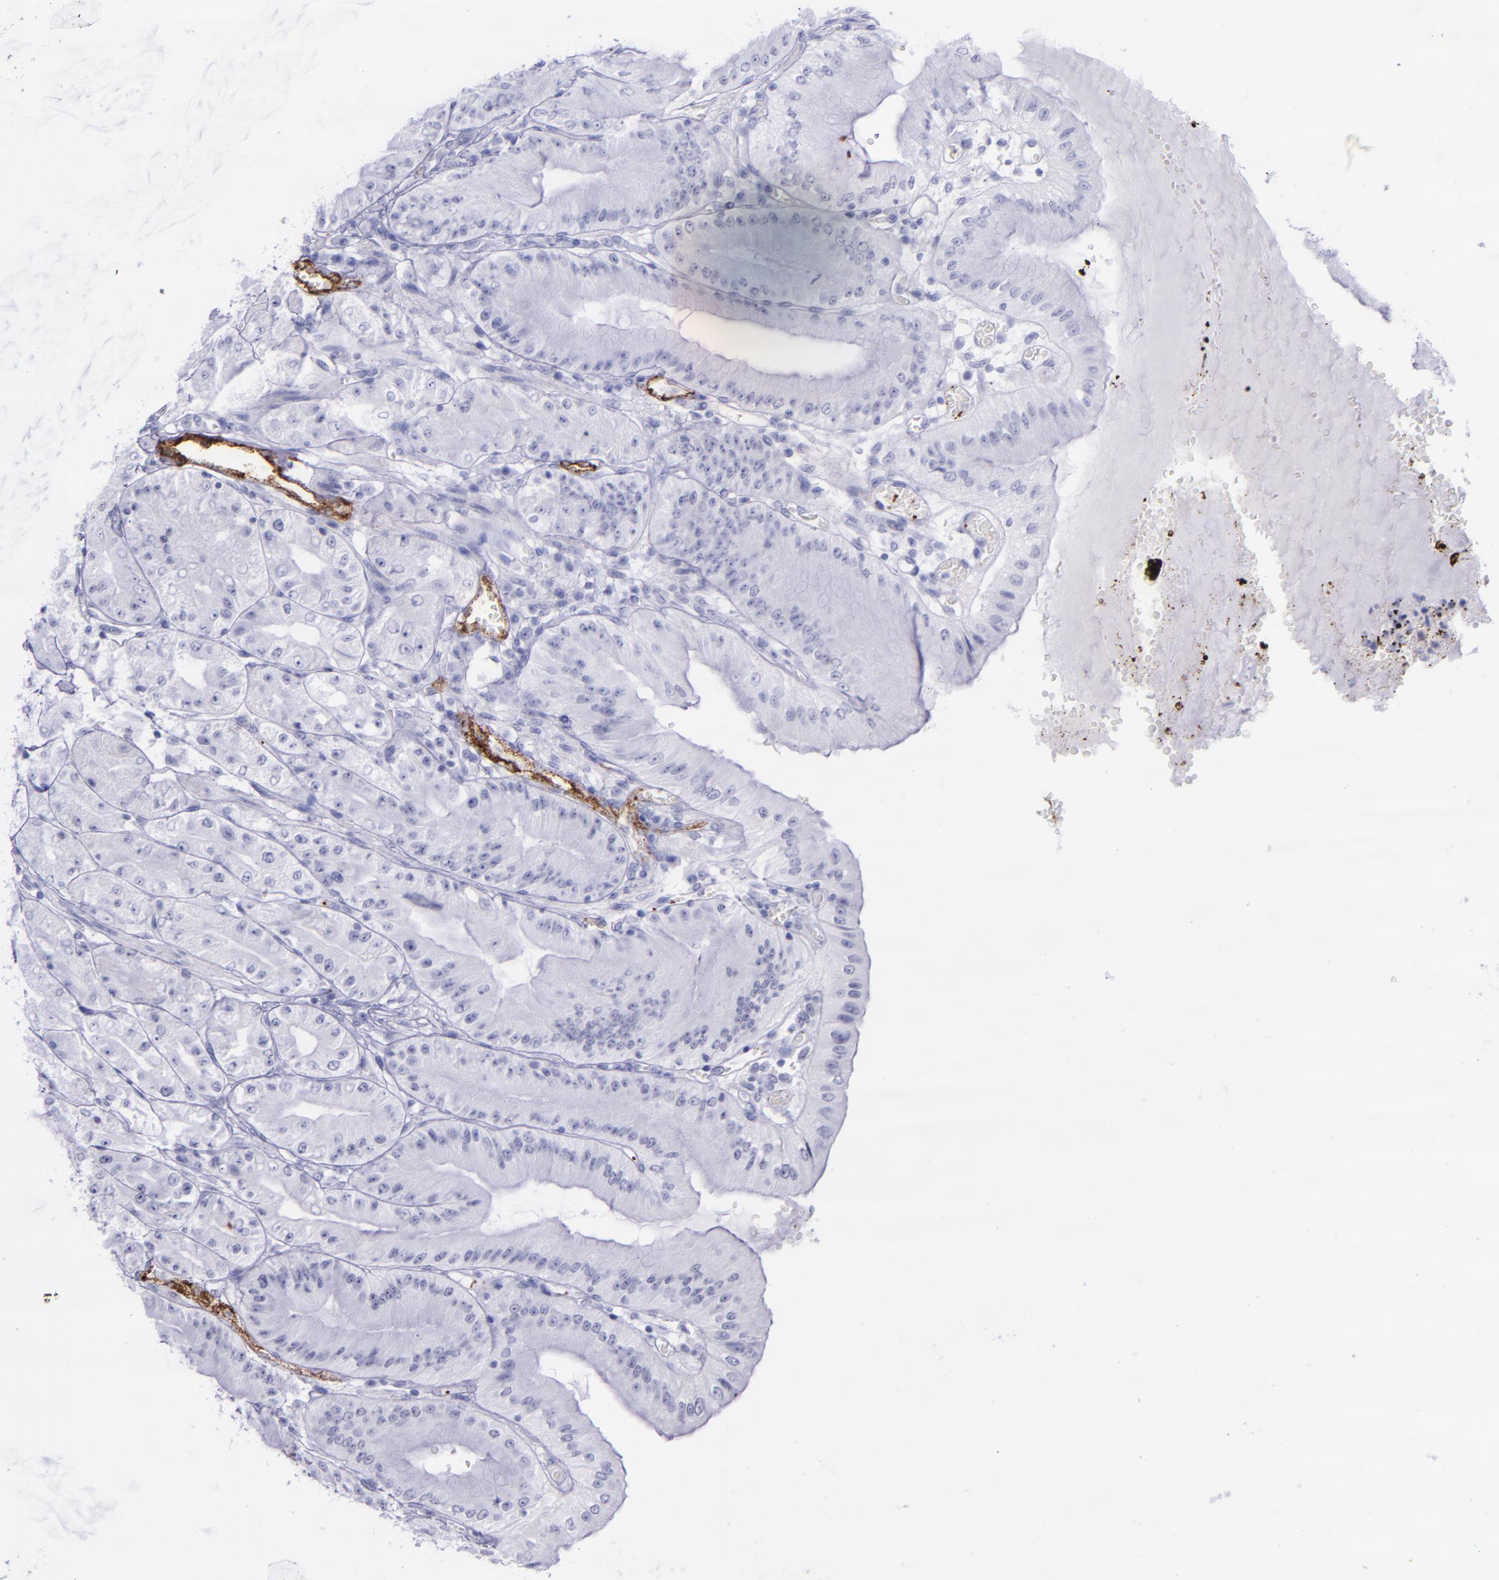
{"staining": {"intensity": "negative", "quantity": "none", "location": "none"}, "tissue": "stomach", "cell_type": "Glandular cells", "image_type": "normal", "snomed": [{"axis": "morphology", "description": "Normal tissue, NOS"}, {"axis": "topography", "description": "Stomach, lower"}], "caption": "This is a image of immunohistochemistry (IHC) staining of normal stomach, which shows no expression in glandular cells.", "gene": "SELE", "patient": {"sex": "male", "age": 71}}